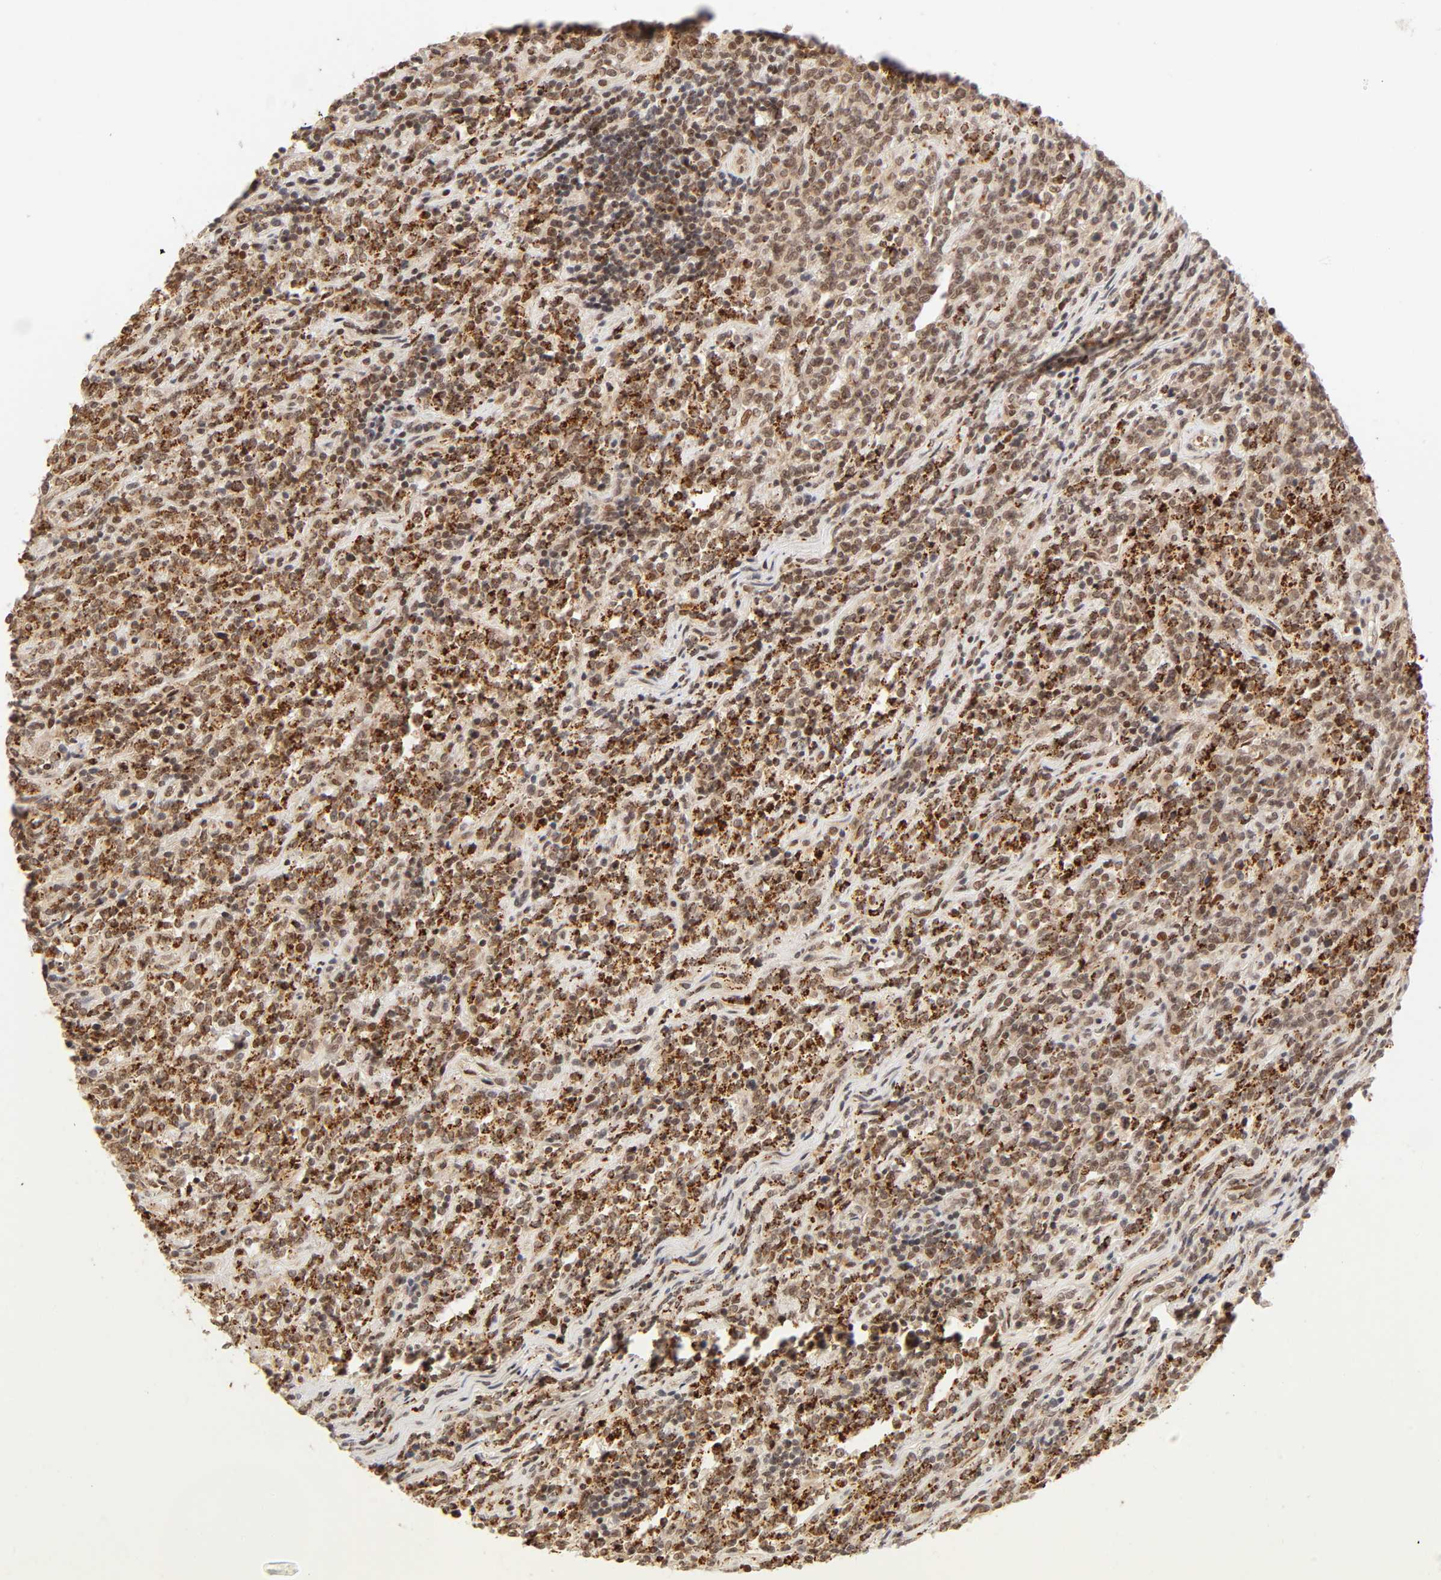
{"staining": {"intensity": "moderate", "quantity": "25%-75%", "location": "cytoplasmic/membranous,nuclear"}, "tissue": "lymphoma", "cell_type": "Tumor cells", "image_type": "cancer", "snomed": [{"axis": "morphology", "description": "Malignant lymphoma, non-Hodgkin's type, High grade"}, {"axis": "topography", "description": "Soft tissue"}], "caption": "IHC histopathology image of neoplastic tissue: lymphoma stained using immunohistochemistry (IHC) exhibits medium levels of moderate protein expression localized specifically in the cytoplasmic/membranous and nuclear of tumor cells, appearing as a cytoplasmic/membranous and nuclear brown color.", "gene": "TAF10", "patient": {"sex": "male", "age": 18}}